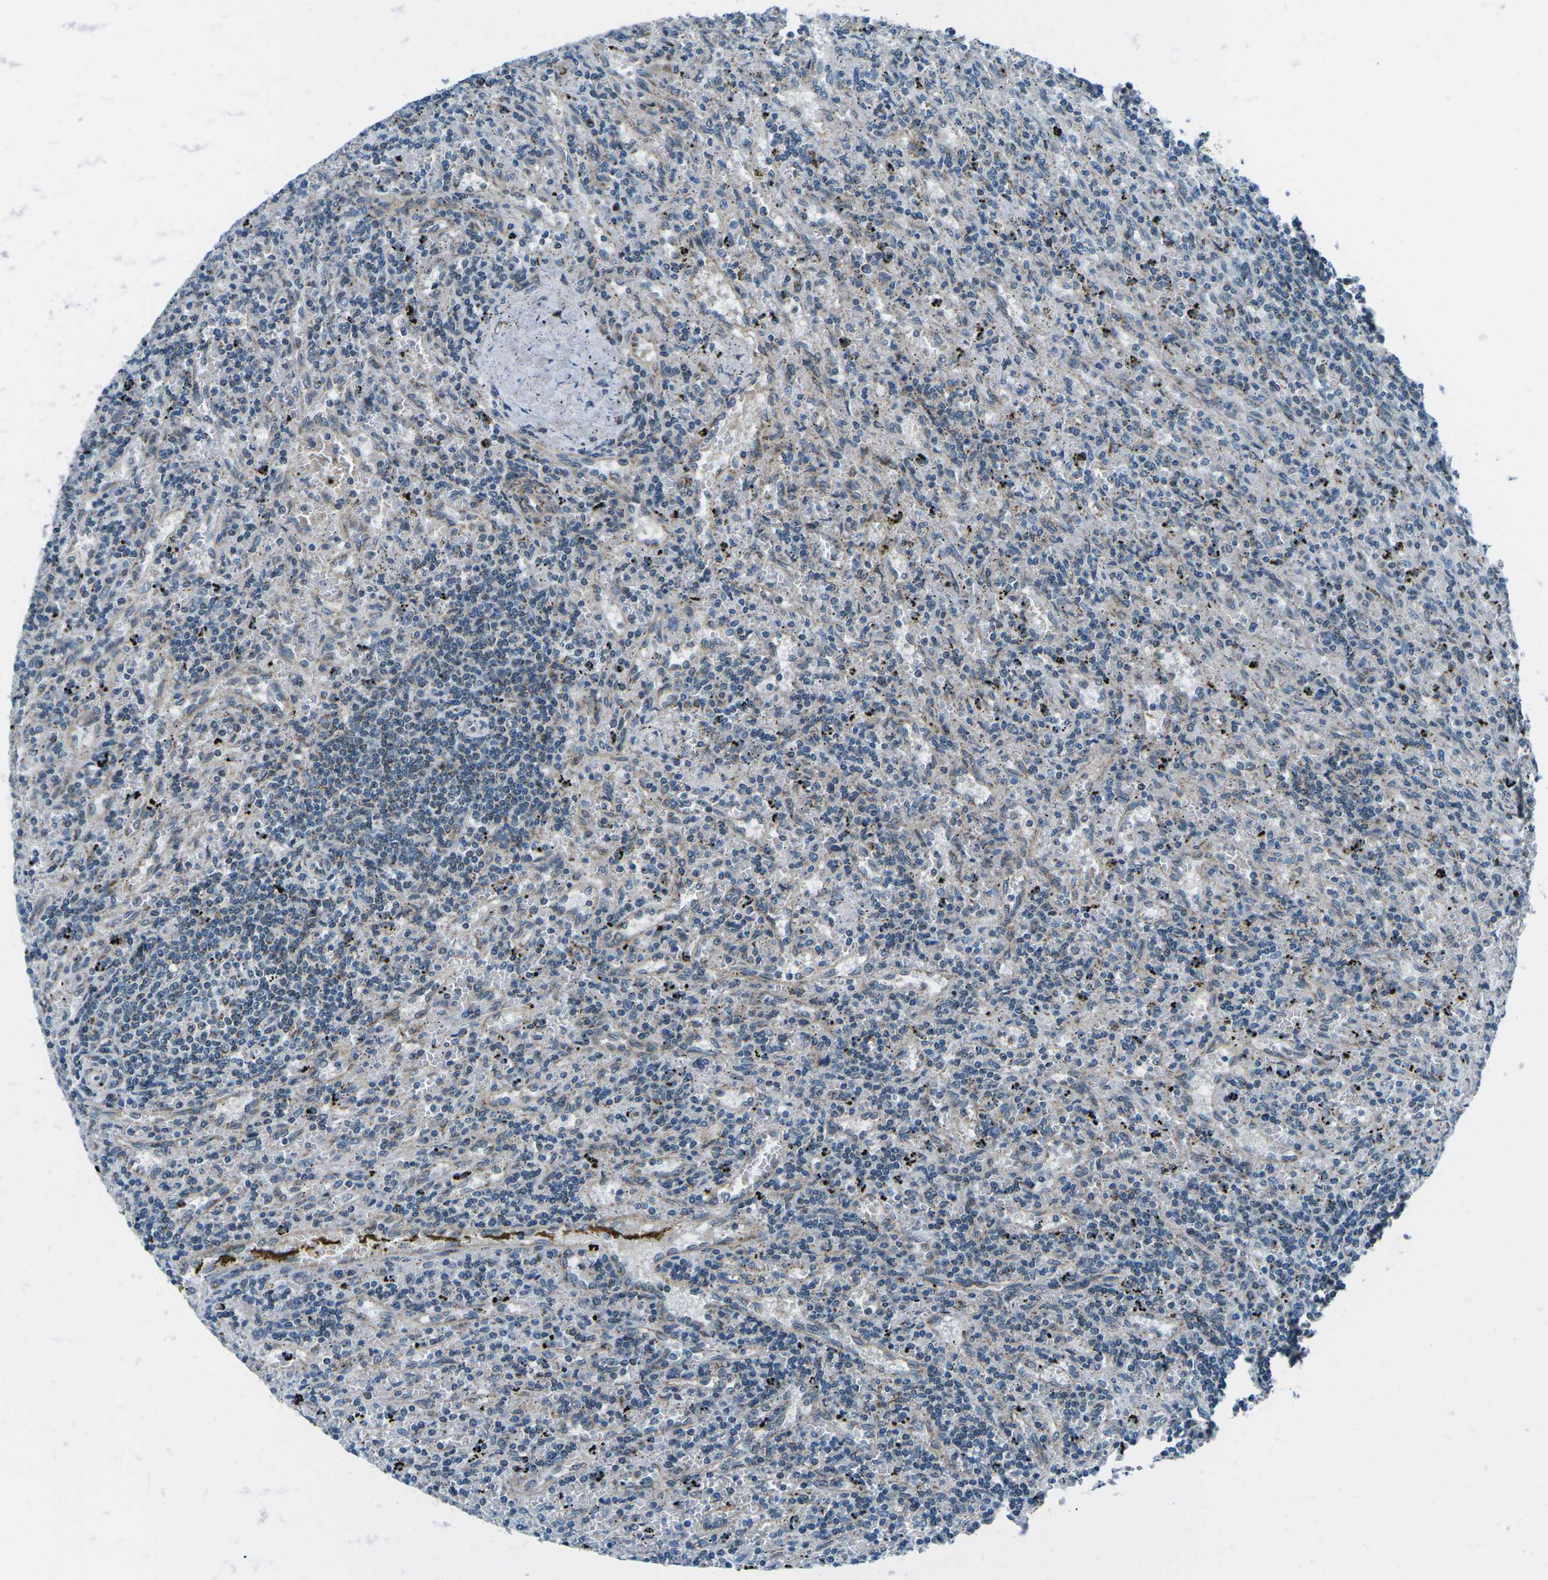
{"staining": {"intensity": "weak", "quantity": "<25%", "location": "cytoplasmic/membranous"}, "tissue": "lymphoma", "cell_type": "Tumor cells", "image_type": "cancer", "snomed": [{"axis": "morphology", "description": "Malignant lymphoma, non-Hodgkin's type, Low grade"}, {"axis": "topography", "description": "Spleen"}], "caption": "Tumor cells are negative for brown protein staining in lymphoma.", "gene": "RFESD", "patient": {"sex": "male", "age": 76}}